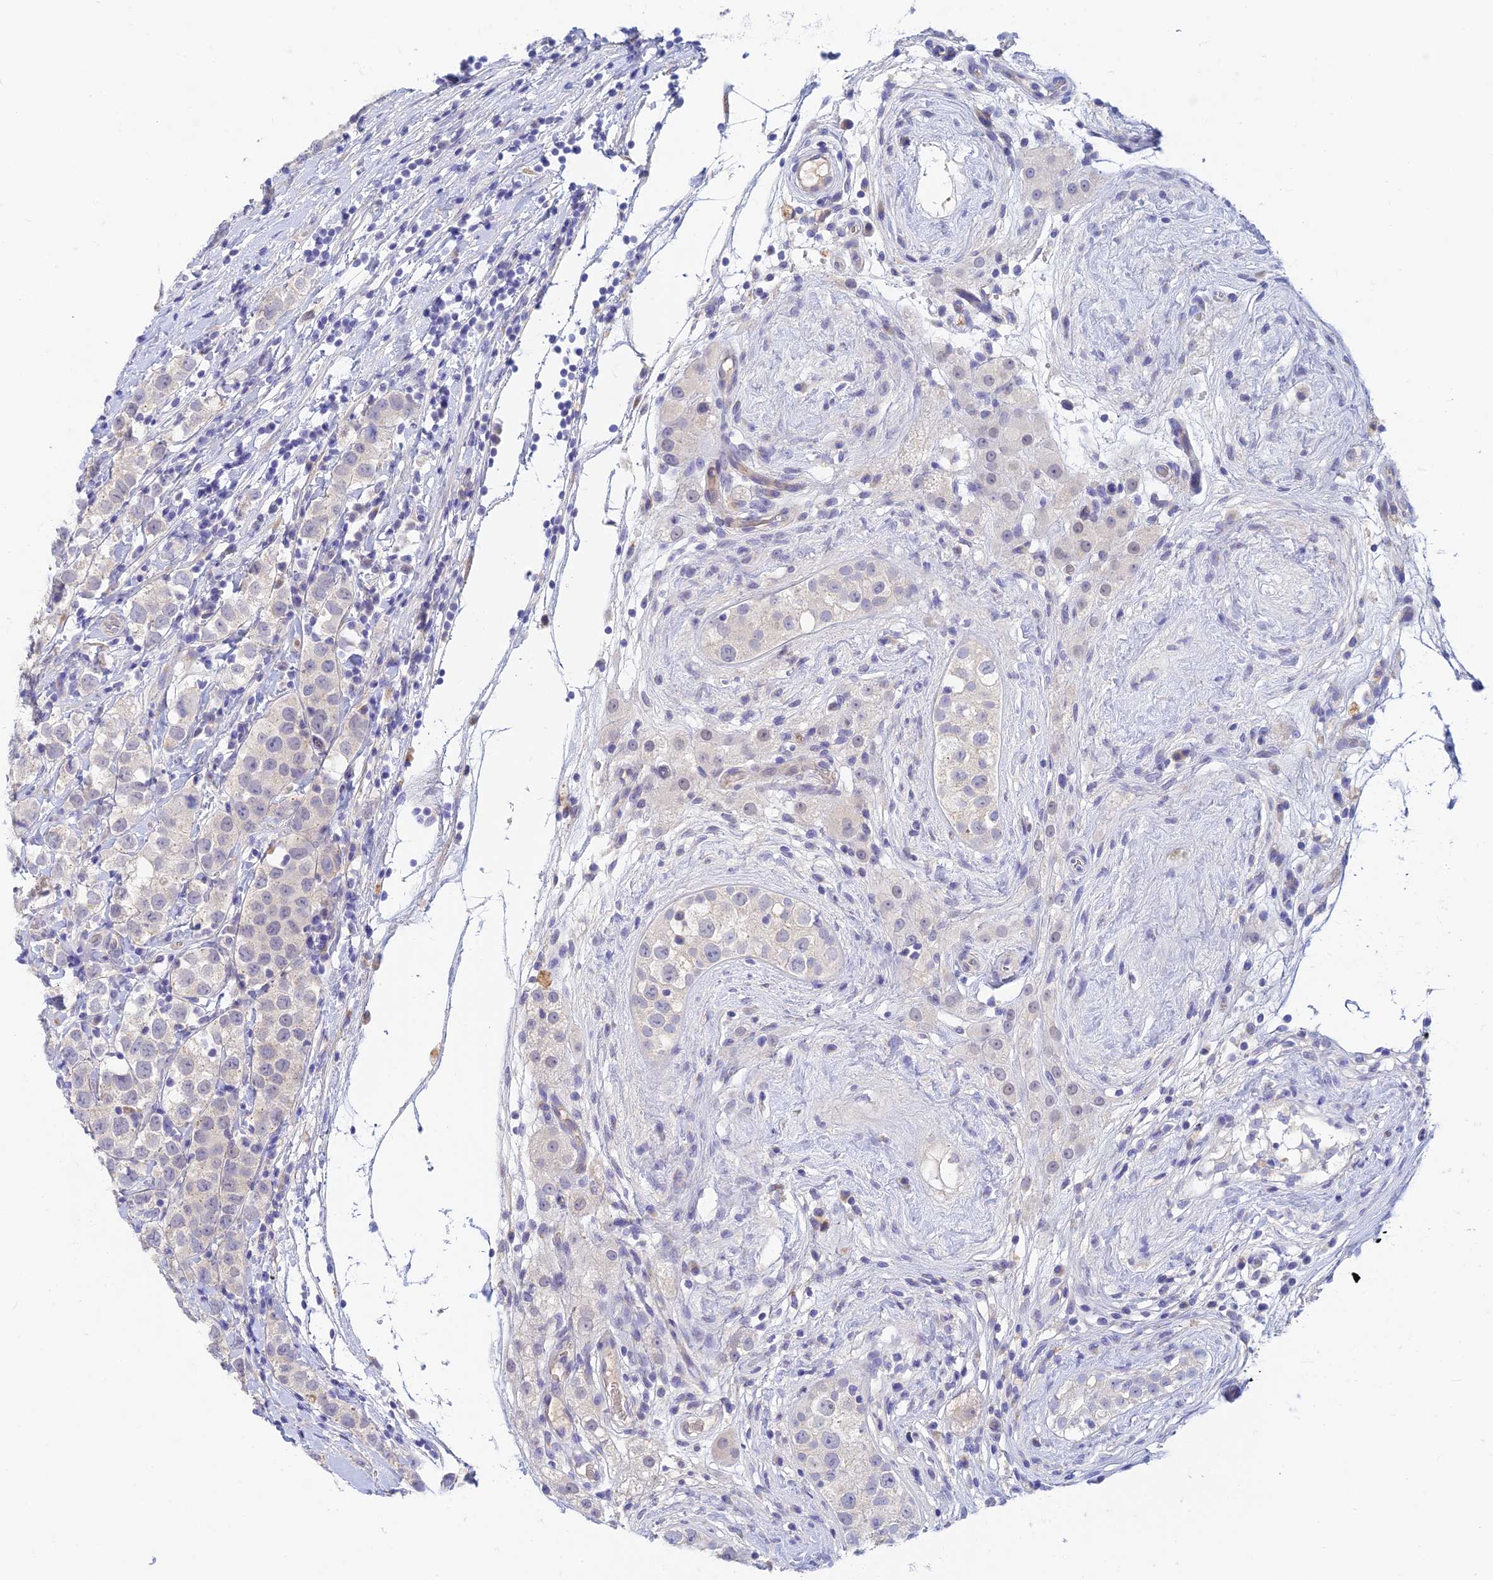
{"staining": {"intensity": "negative", "quantity": "none", "location": "none"}, "tissue": "testis cancer", "cell_type": "Tumor cells", "image_type": "cancer", "snomed": [{"axis": "morphology", "description": "Seminoma, NOS"}, {"axis": "topography", "description": "Testis"}], "caption": "Seminoma (testis) stained for a protein using immunohistochemistry (IHC) demonstrates no expression tumor cells.", "gene": "INTS13", "patient": {"sex": "male", "age": 34}}